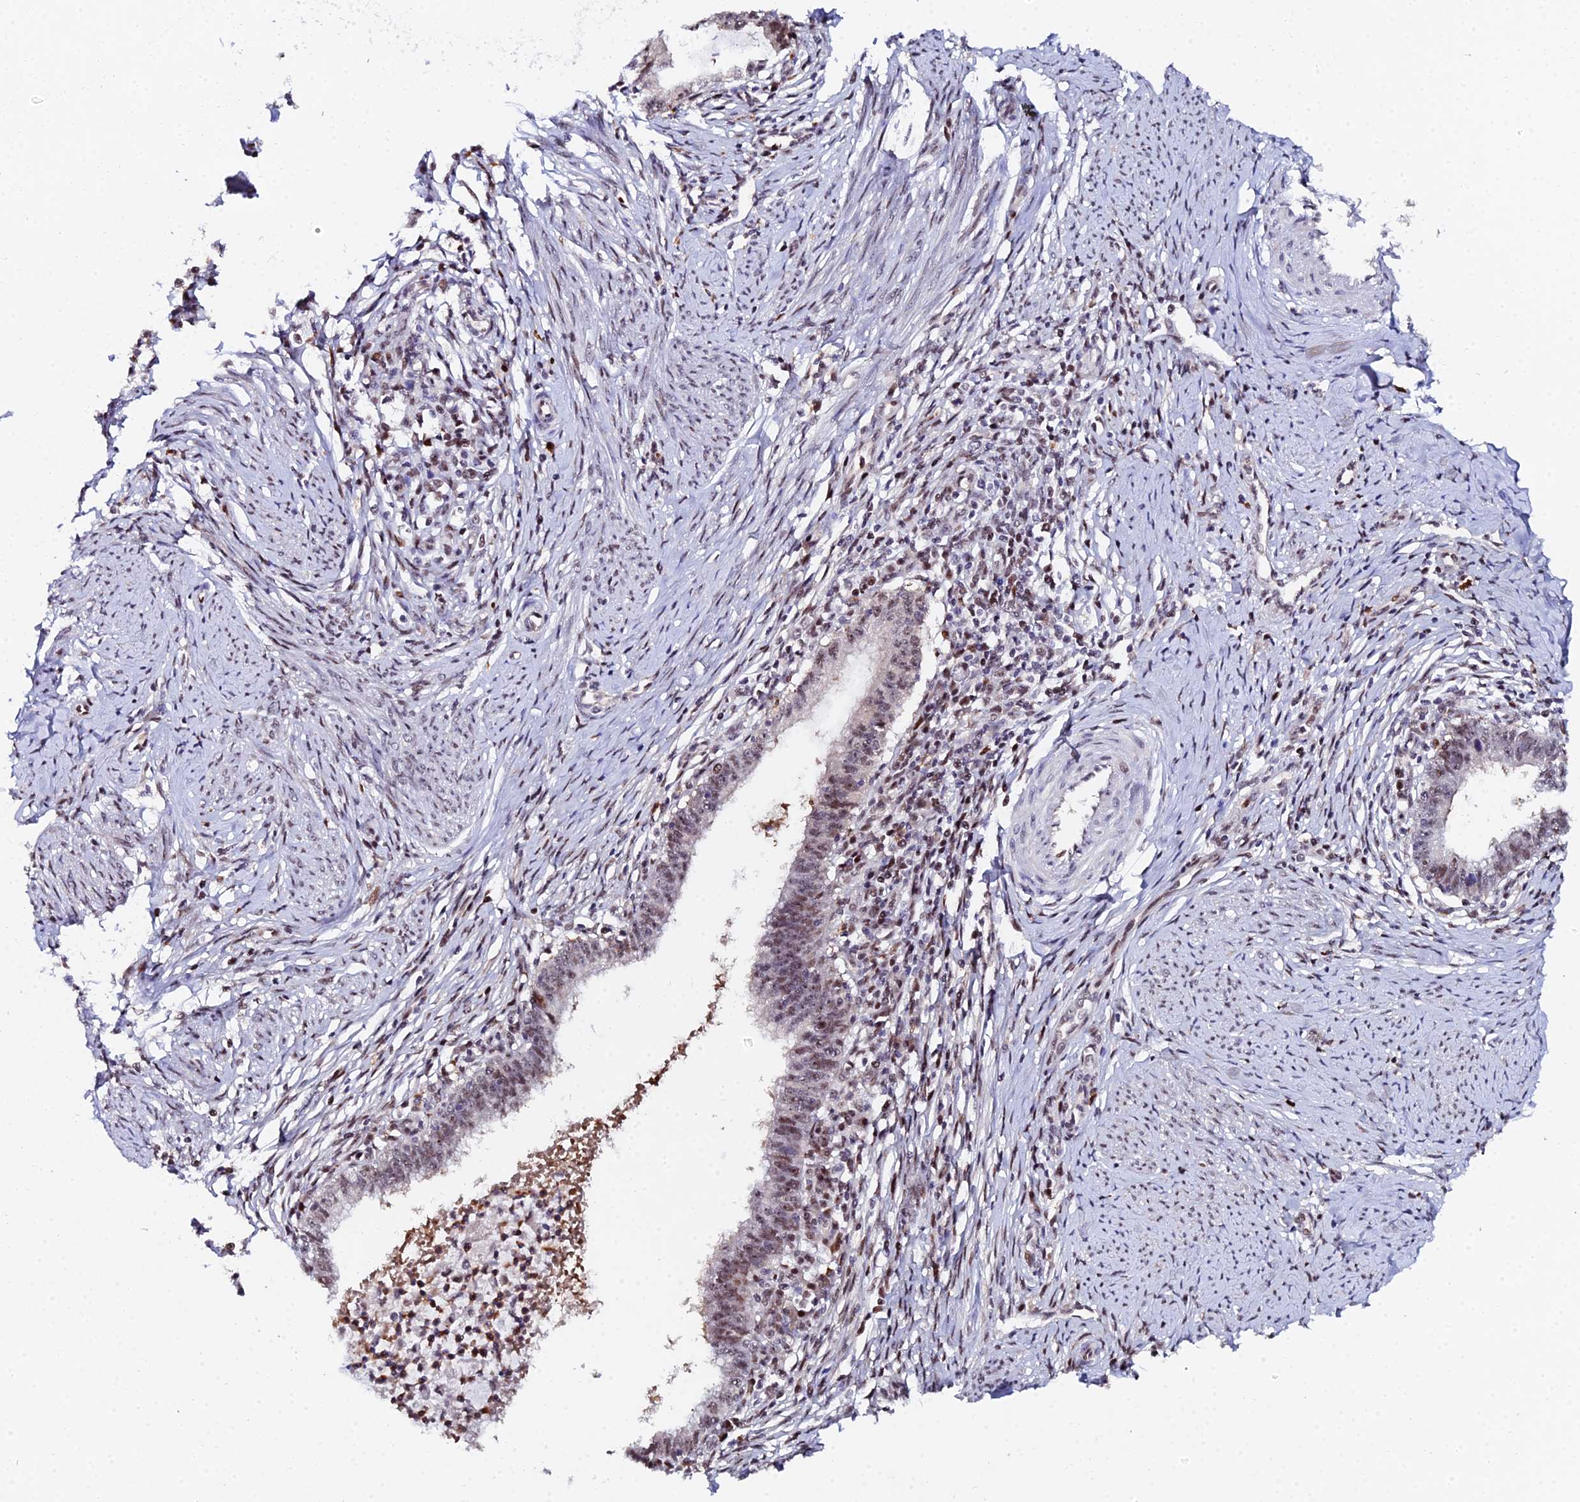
{"staining": {"intensity": "moderate", "quantity": ">75%", "location": "nuclear"}, "tissue": "cervical cancer", "cell_type": "Tumor cells", "image_type": "cancer", "snomed": [{"axis": "morphology", "description": "Adenocarcinoma, NOS"}, {"axis": "topography", "description": "Cervix"}], "caption": "Tumor cells display medium levels of moderate nuclear expression in approximately >75% of cells in human cervical cancer (adenocarcinoma). The staining was performed using DAB, with brown indicating positive protein expression. Nuclei are stained blue with hematoxylin.", "gene": "TIFA", "patient": {"sex": "female", "age": 36}}